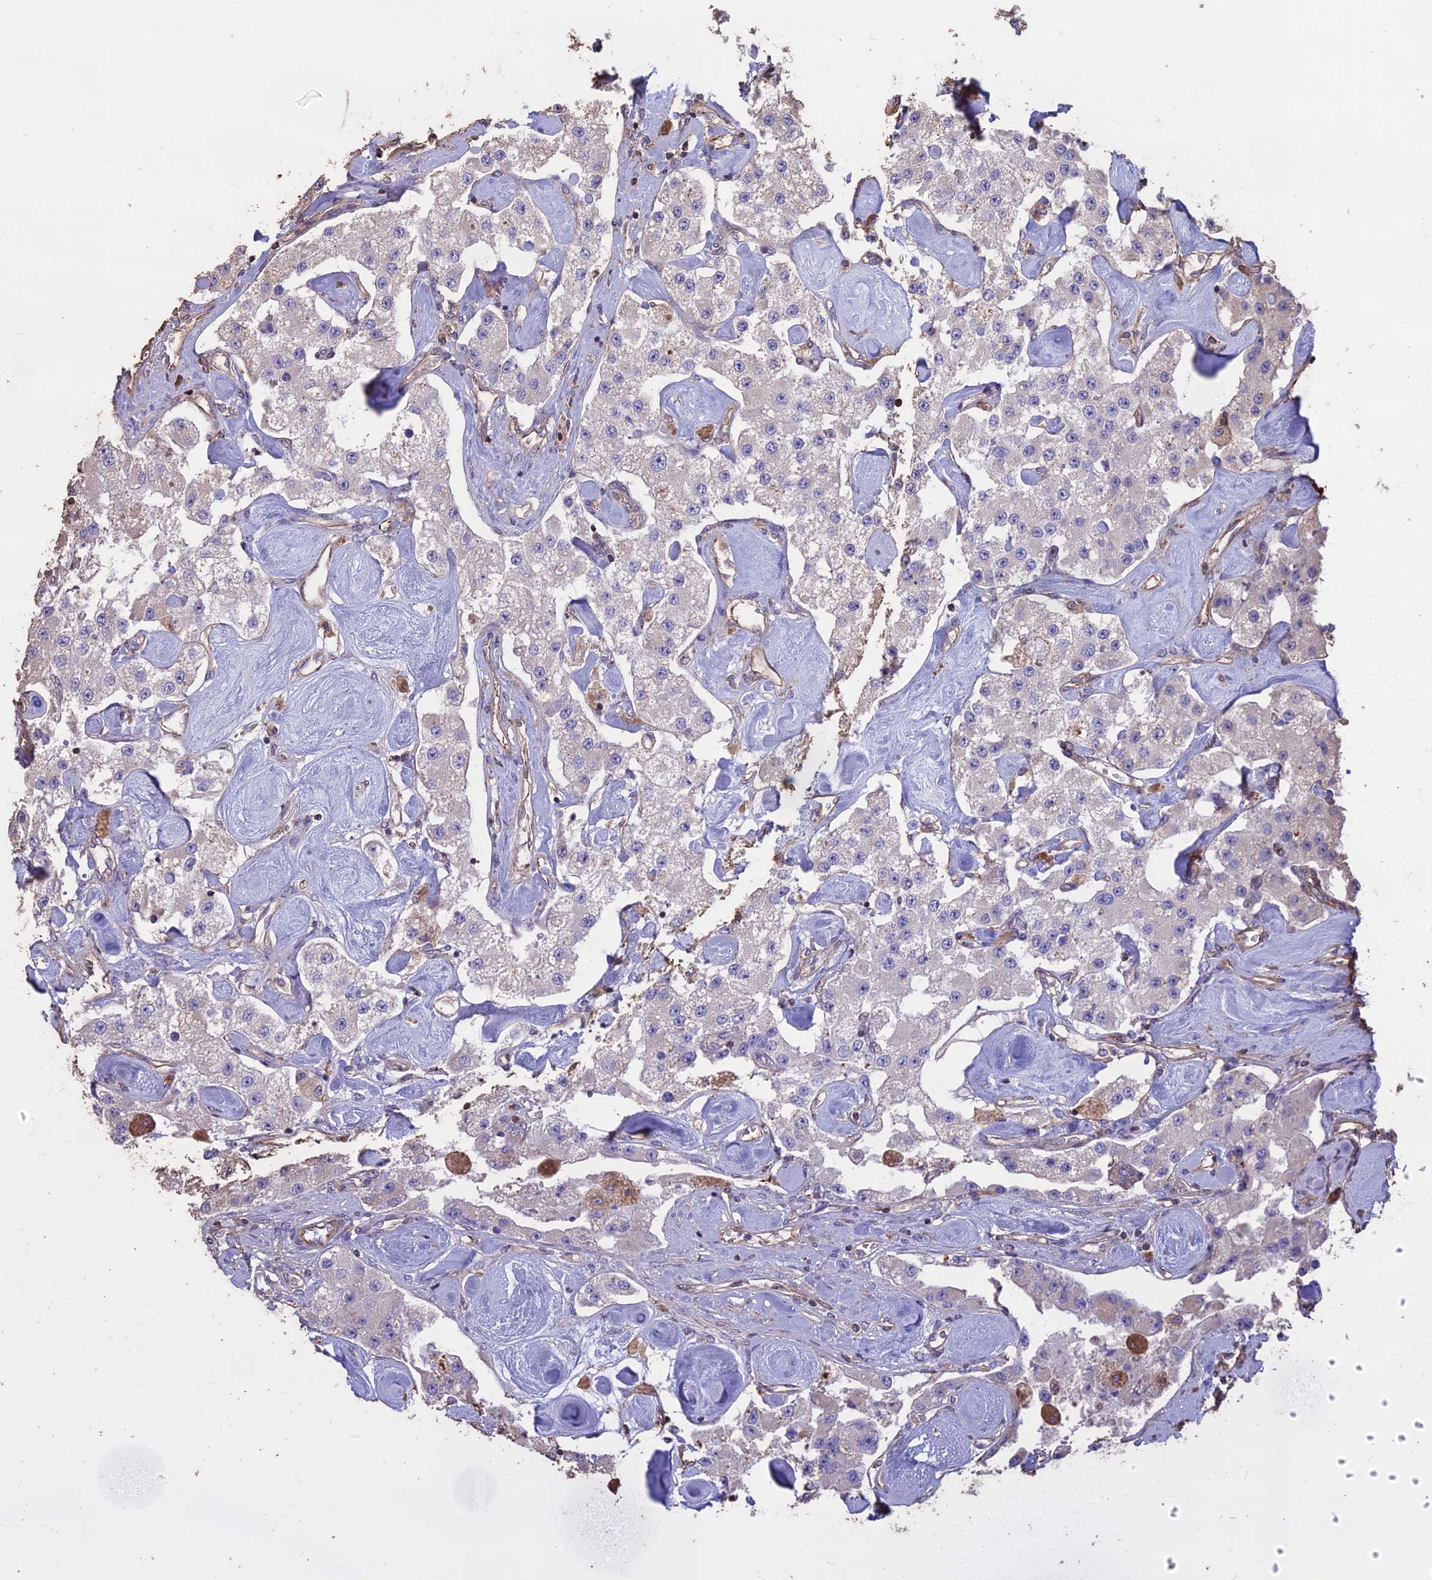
{"staining": {"intensity": "negative", "quantity": "none", "location": "none"}, "tissue": "carcinoid", "cell_type": "Tumor cells", "image_type": "cancer", "snomed": [{"axis": "morphology", "description": "Carcinoid, malignant, NOS"}, {"axis": "topography", "description": "Pancreas"}], "caption": "High magnification brightfield microscopy of malignant carcinoid stained with DAB (brown) and counterstained with hematoxylin (blue): tumor cells show no significant staining.", "gene": "CCDC148", "patient": {"sex": "male", "age": 41}}